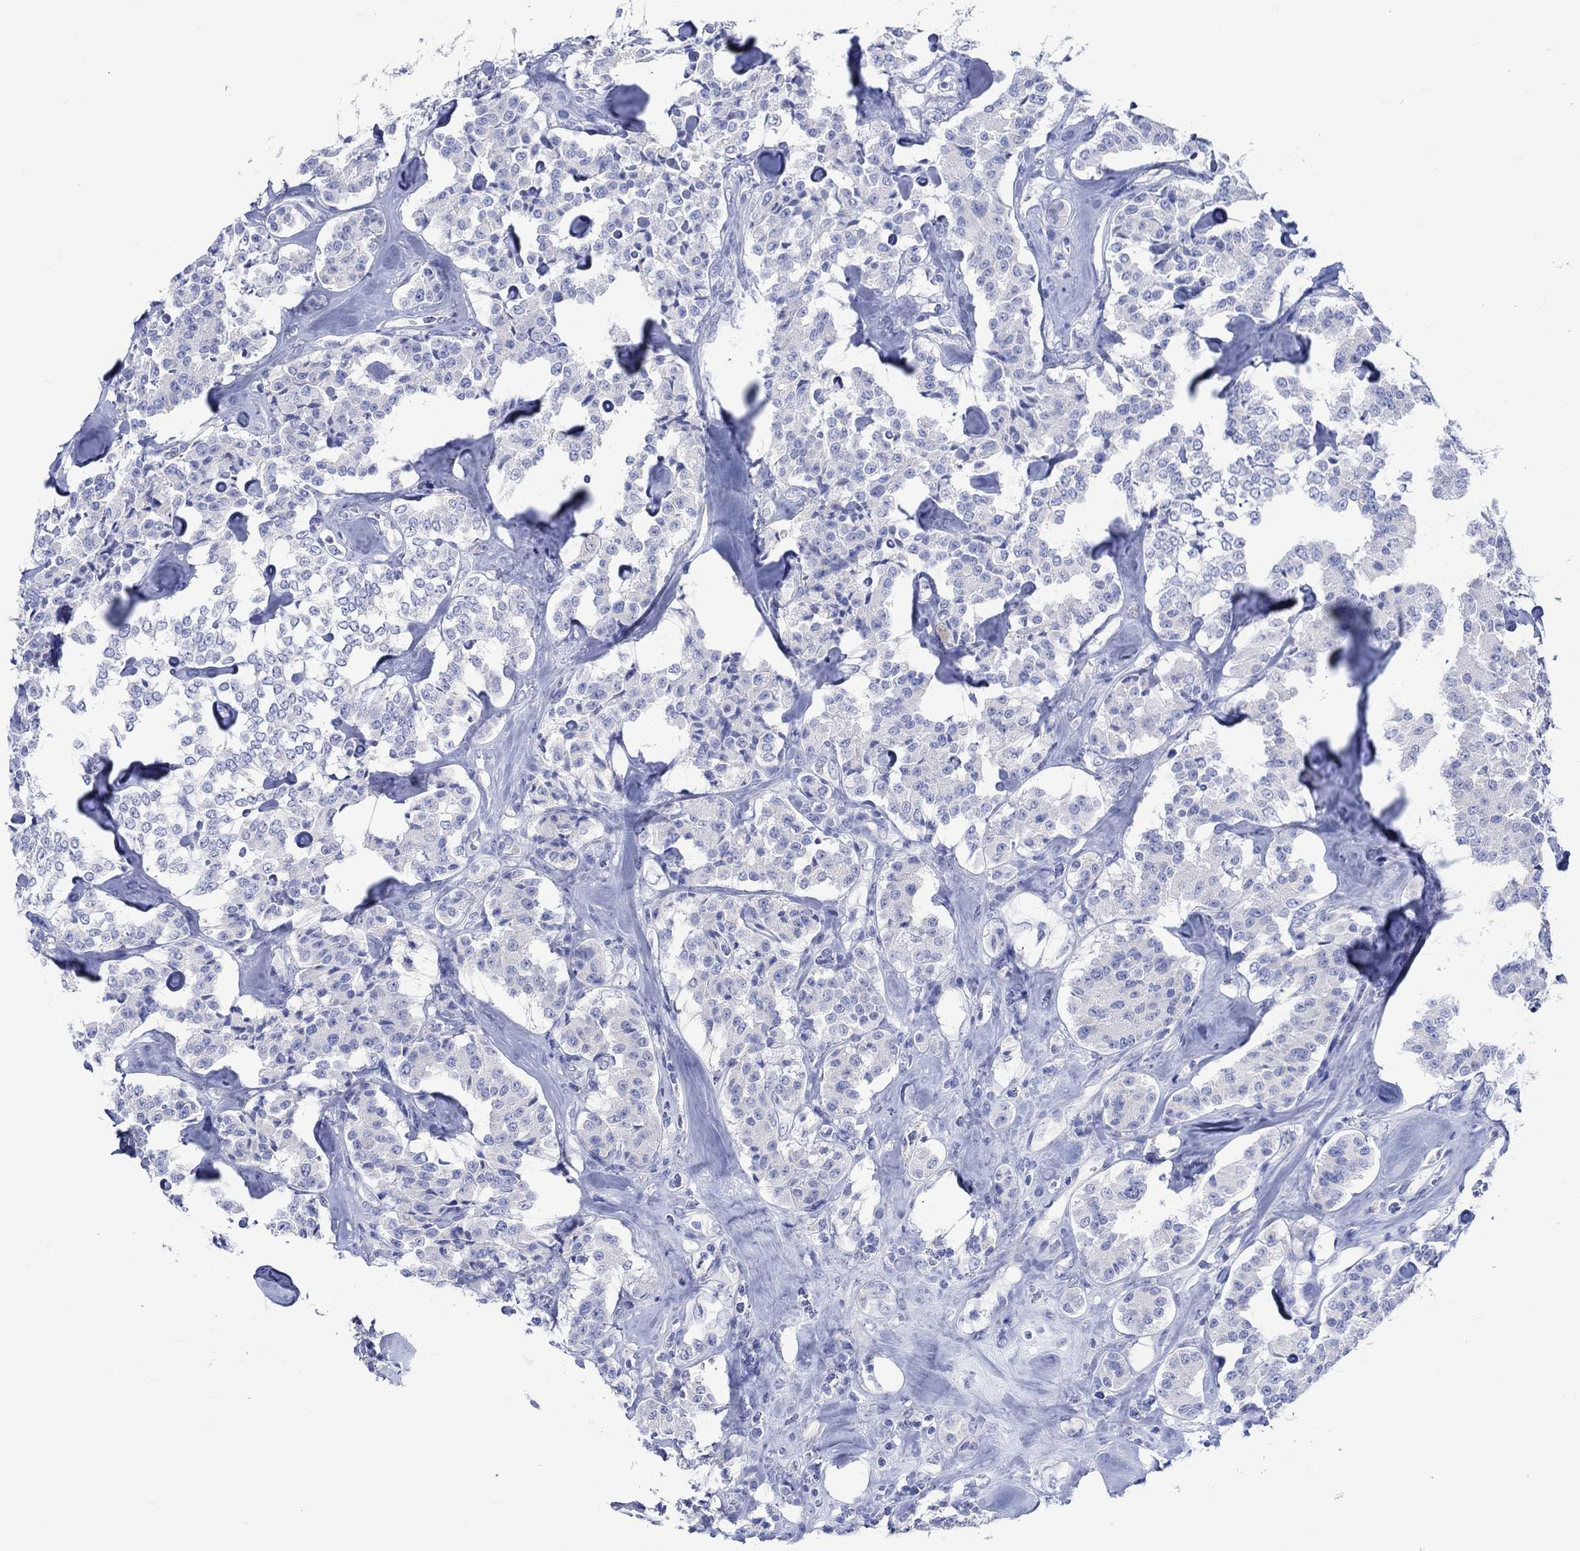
{"staining": {"intensity": "negative", "quantity": "none", "location": "none"}, "tissue": "carcinoid", "cell_type": "Tumor cells", "image_type": "cancer", "snomed": [{"axis": "morphology", "description": "Carcinoid, malignant, NOS"}, {"axis": "topography", "description": "Pancreas"}], "caption": "Carcinoid (malignant) was stained to show a protein in brown. There is no significant positivity in tumor cells.", "gene": "KLHL33", "patient": {"sex": "male", "age": 41}}